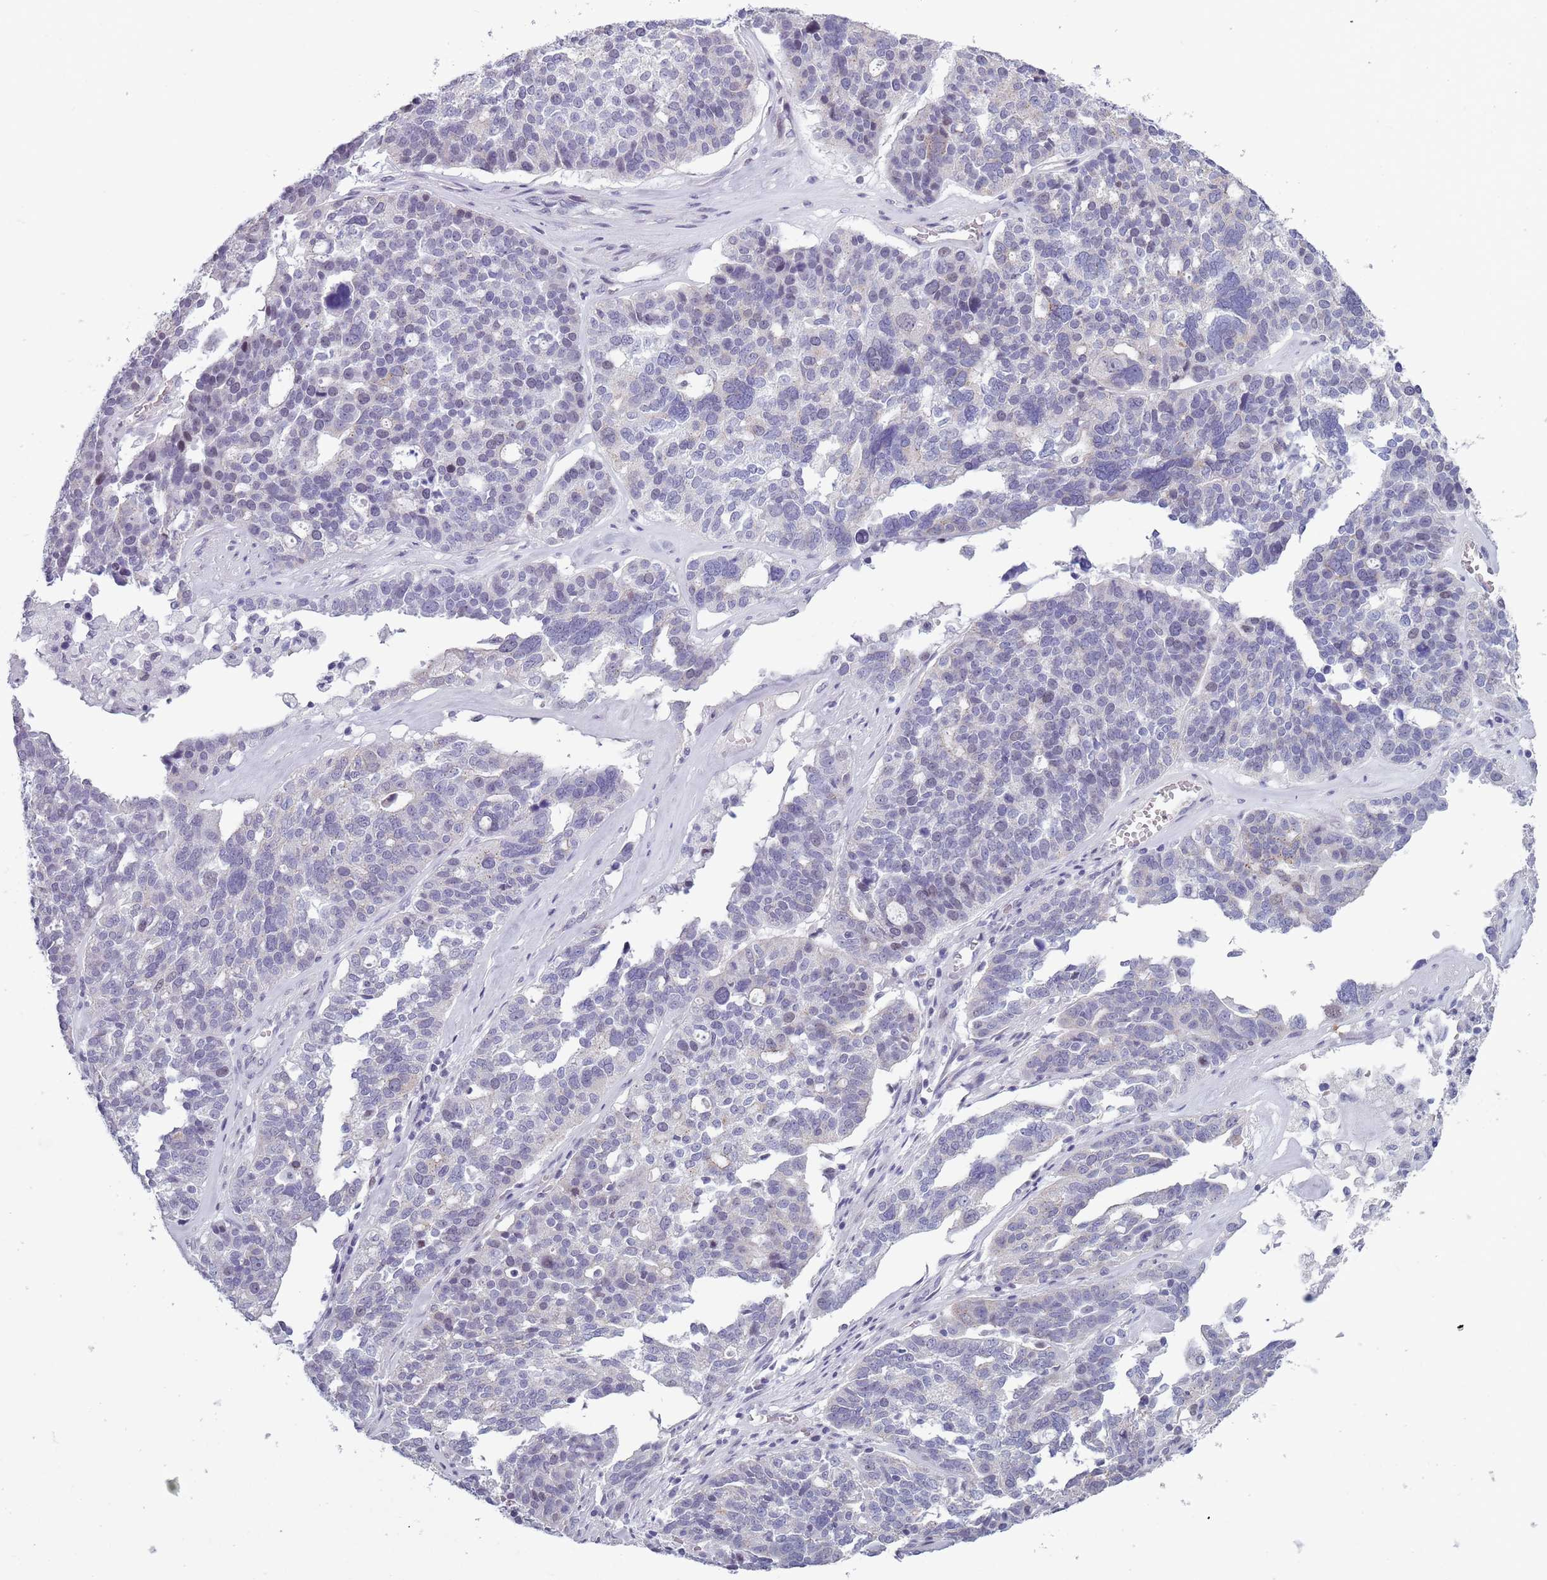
{"staining": {"intensity": "negative", "quantity": "none", "location": "none"}, "tissue": "ovarian cancer", "cell_type": "Tumor cells", "image_type": "cancer", "snomed": [{"axis": "morphology", "description": "Cystadenocarcinoma, serous, NOS"}, {"axis": "topography", "description": "Ovary"}], "caption": "There is no significant positivity in tumor cells of ovarian cancer (serous cystadenocarcinoma).", "gene": "ZKSCAN2", "patient": {"sex": "female", "age": 59}}